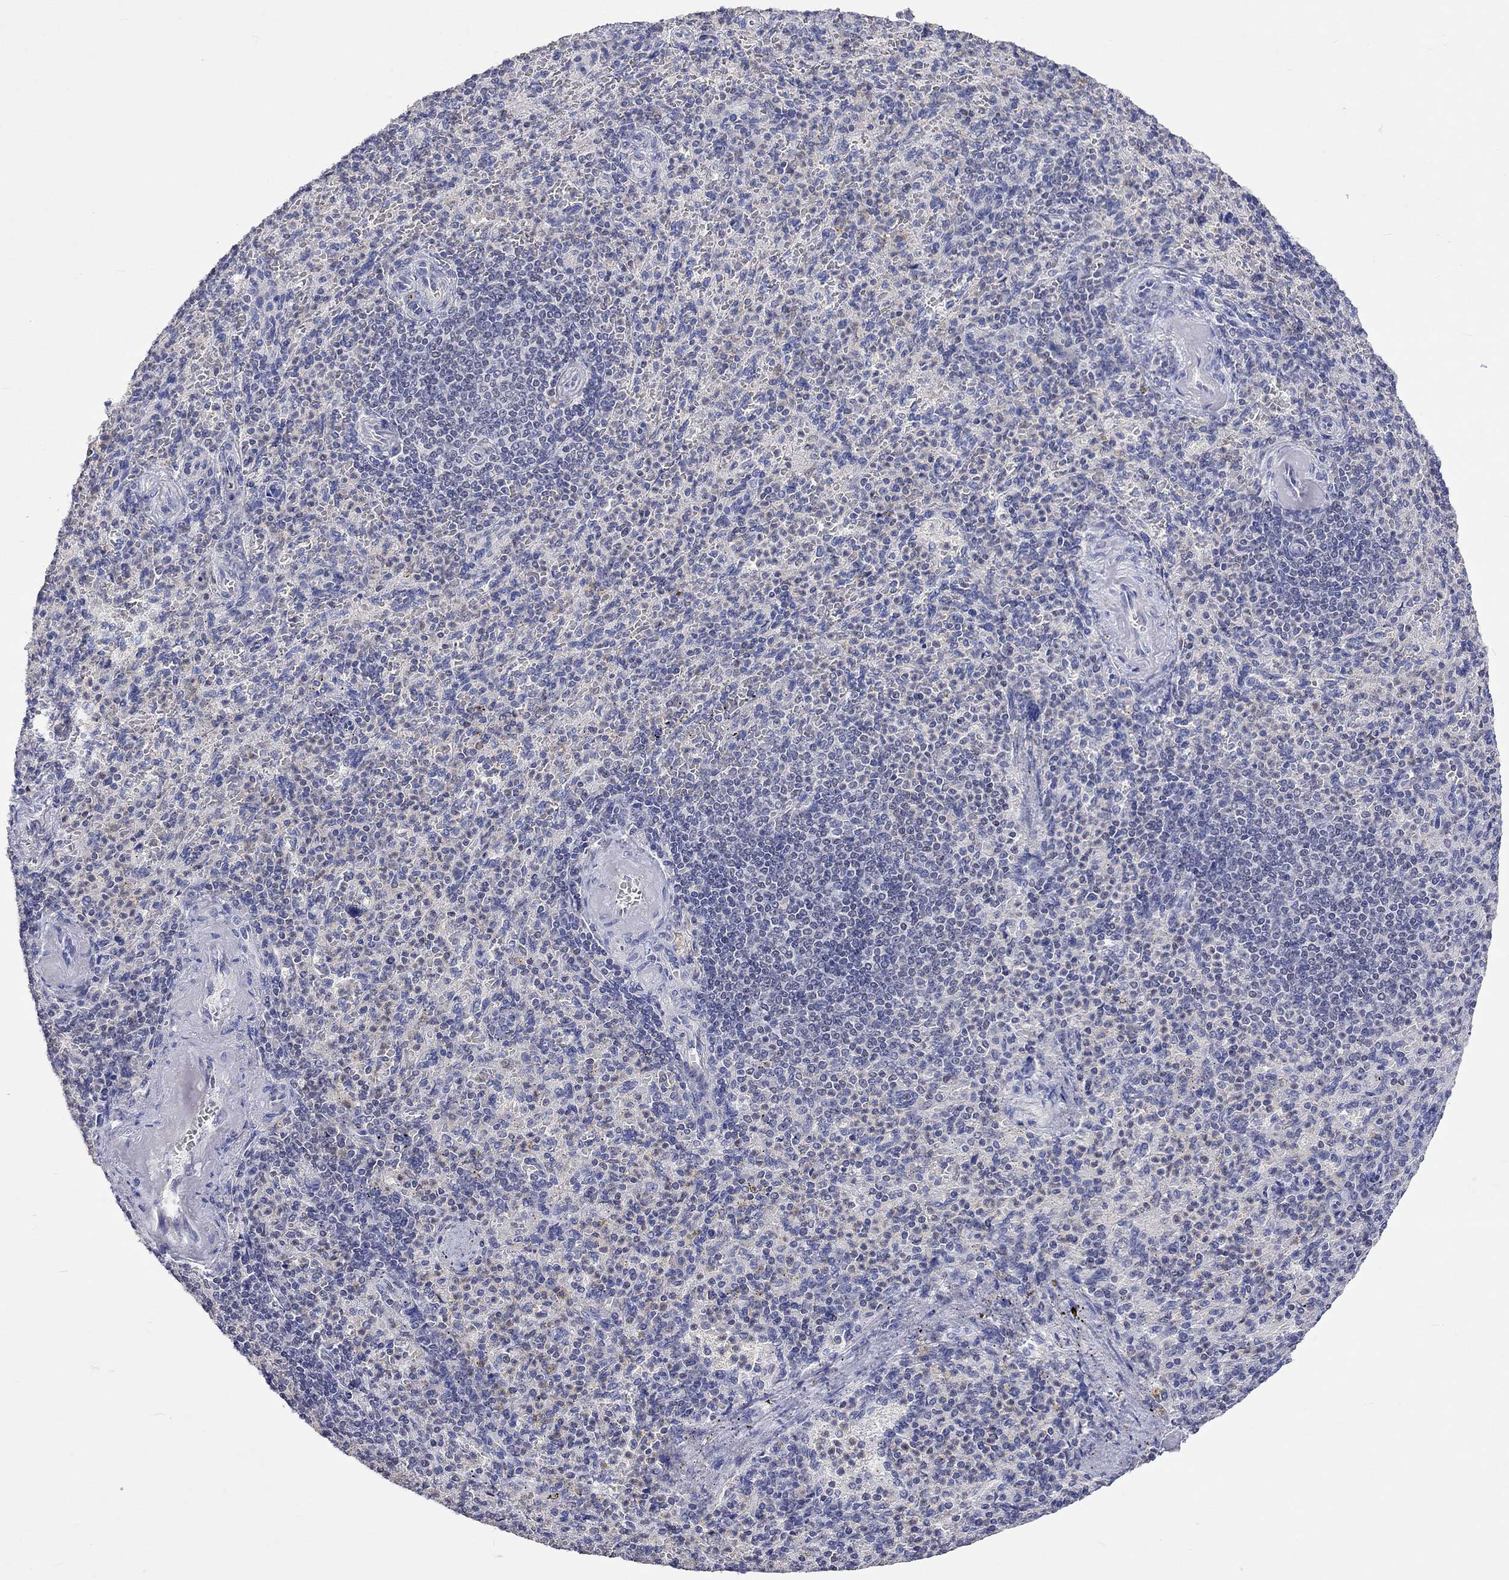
{"staining": {"intensity": "negative", "quantity": "none", "location": "none"}, "tissue": "spleen", "cell_type": "Cells in red pulp", "image_type": "normal", "snomed": [{"axis": "morphology", "description": "Normal tissue, NOS"}, {"axis": "topography", "description": "Spleen"}], "caption": "IHC of benign human spleen demonstrates no staining in cells in red pulp. Nuclei are stained in blue.", "gene": "LRFN4", "patient": {"sex": "female", "age": 74}}